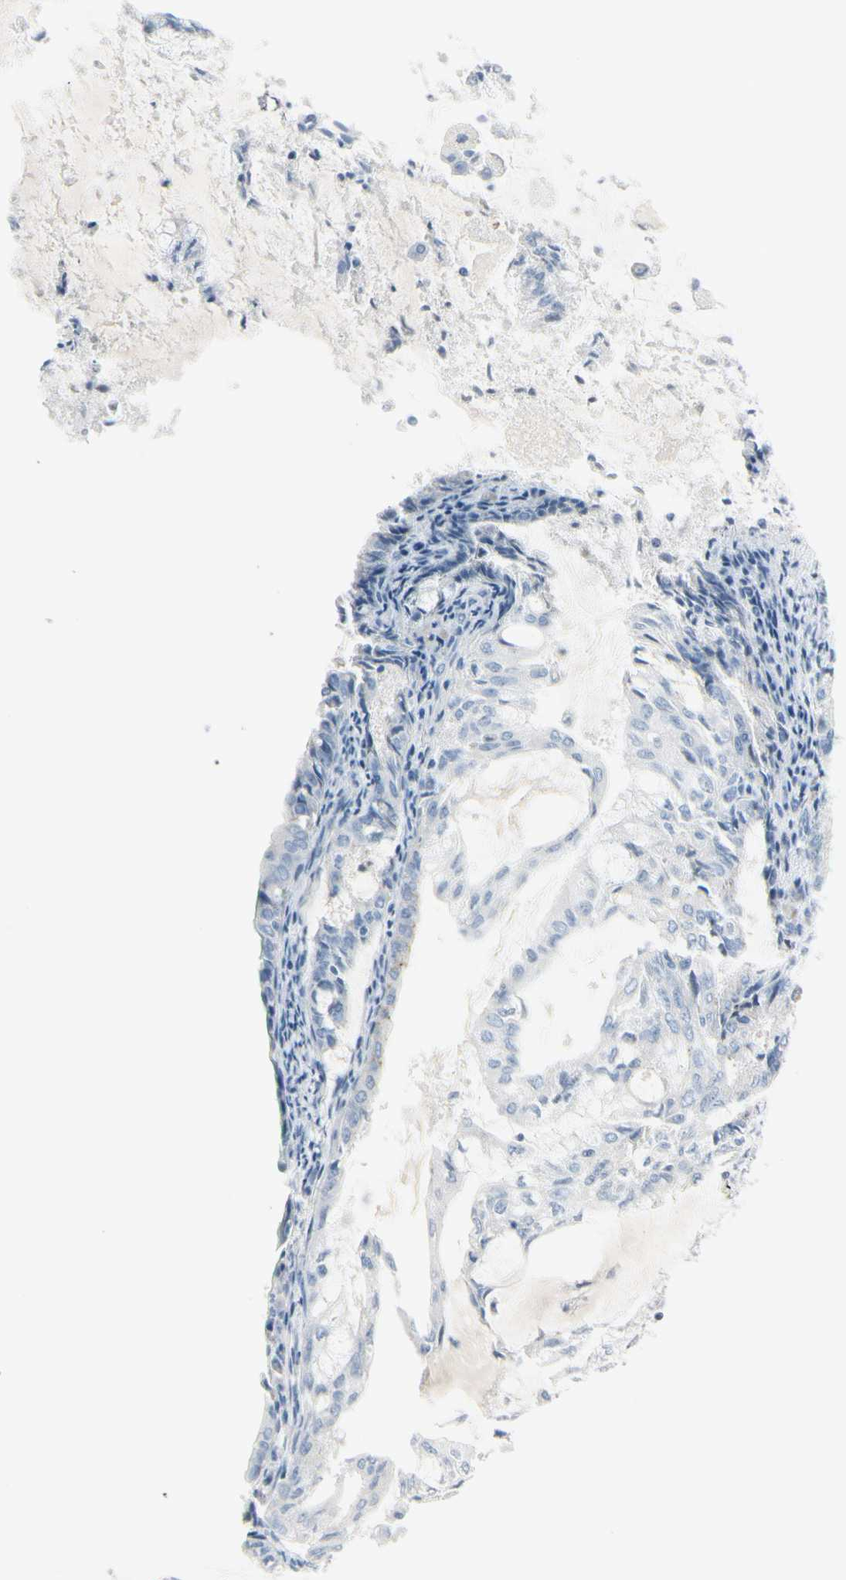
{"staining": {"intensity": "negative", "quantity": "none", "location": "none"}, "tissue": "endometrial cancer", "cell_type": "Tumor cells", "image_type": "cancer", "snomed": [{"axis": "morphology", "description": "Adenocarcinoma, NOS"}, {"axis": "topography", "description": "Endometrium"}], "caption": "An immunohistochemistry micrograph of endometrial adenocarcinoma is shown. There is no staining in tumor cells of endometrial adenocarcinoma. (DAB (3,3'-diaminobenzidine) immunohistochemistry with hematoxylin counter stain).", "gene": "CDHR5", "patient": {"sex": "female", "age": 86}}